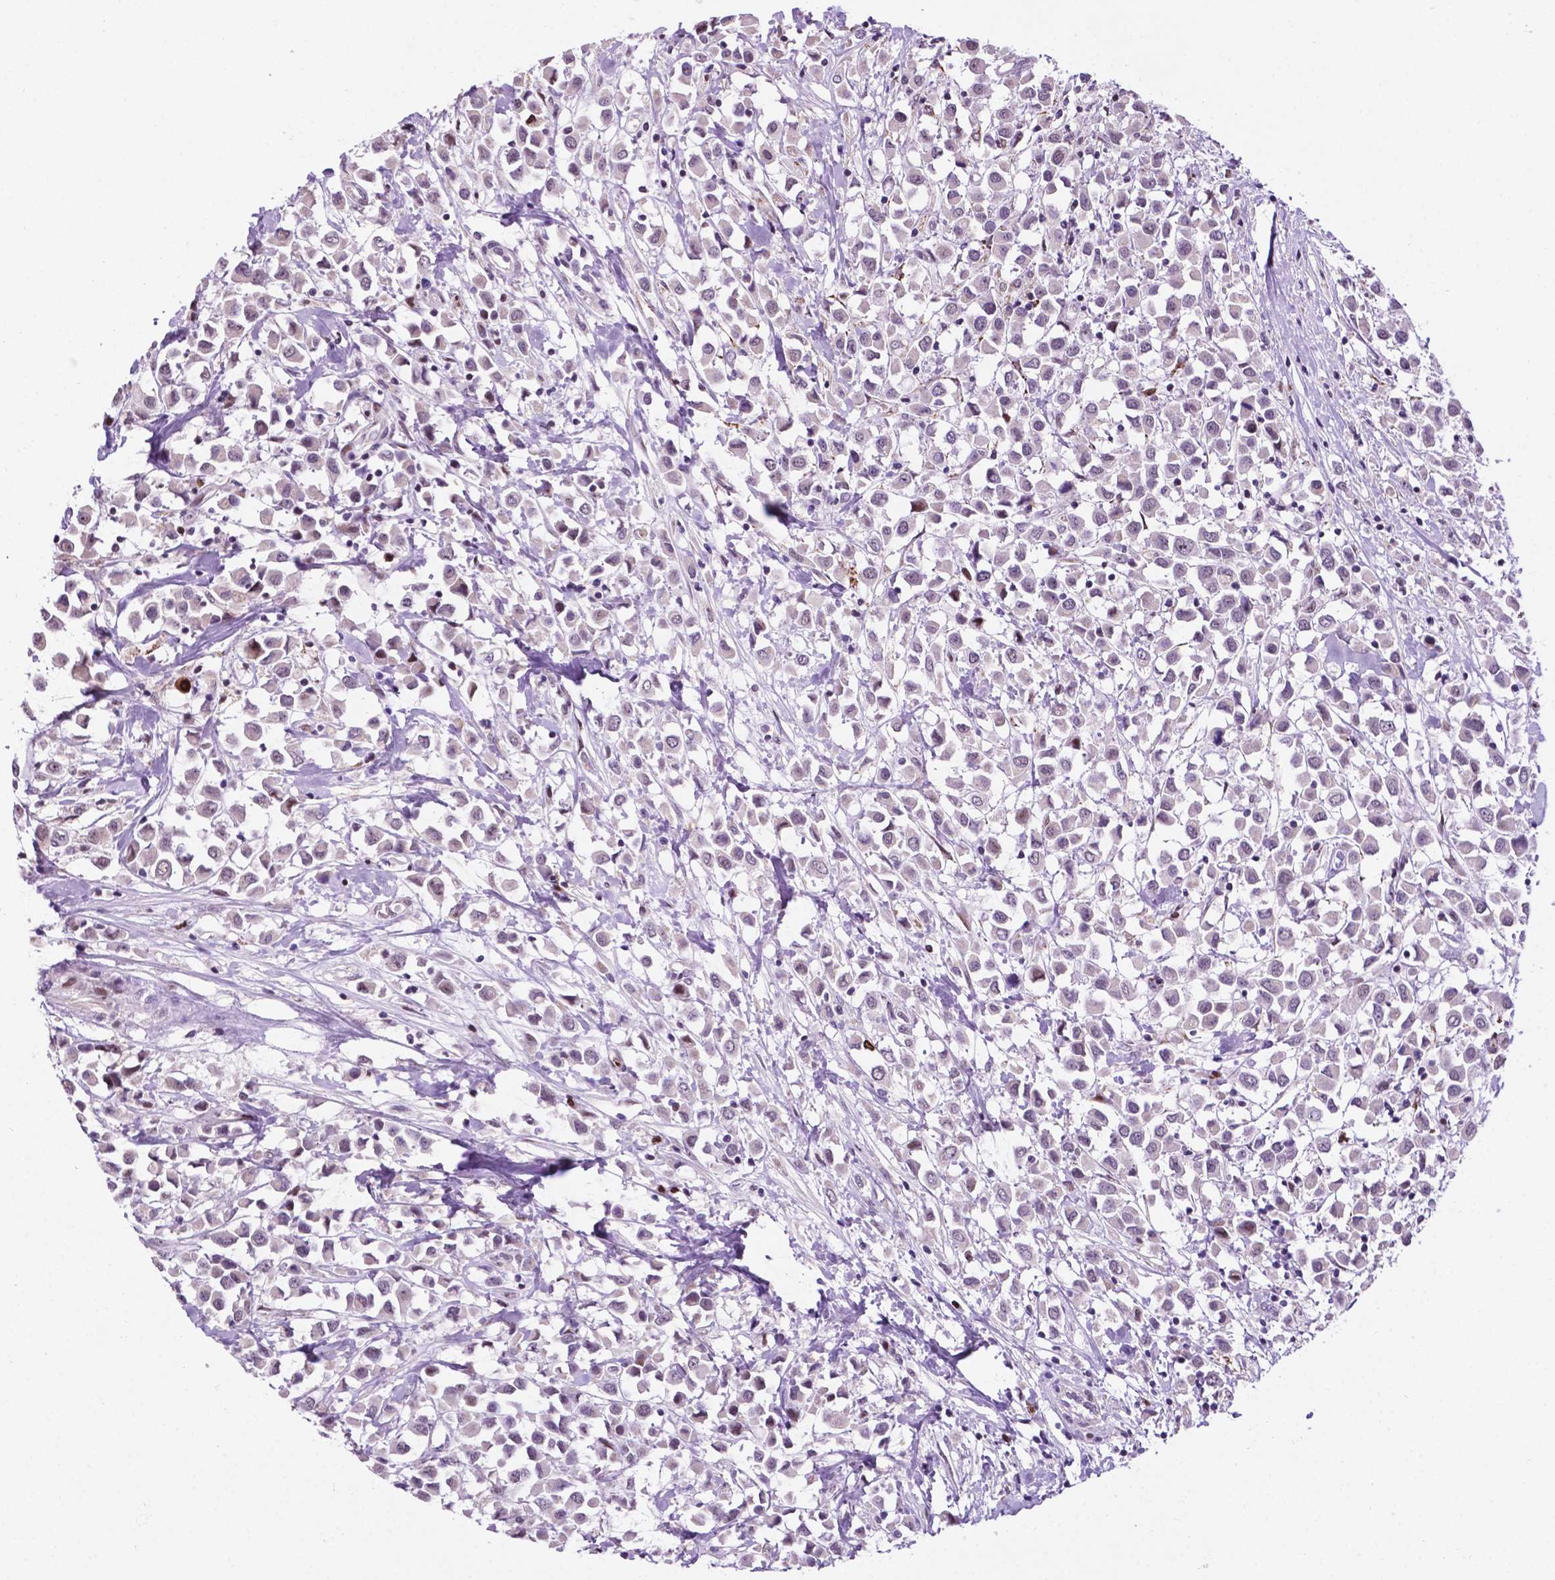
{"staining": {"intensity": "negative", "quantity": "none", "location": "none"}, "tissue": "breast cancer", "cell_type": "Tumor cells", "image_type": "cancer", "snomed": [{"axis": "morphology", "description": "Duct carcinoma"}, {"axis": "topography", "description": "Breast"}], "caption": "A high-resolution histopathology image shows immunohistochemistry (IHC) staining of breast cancer, which demonstrates no significant staining in tumor cells.", "gene": "SMAD3", "patient": {"sex": "female", "age": 61}}